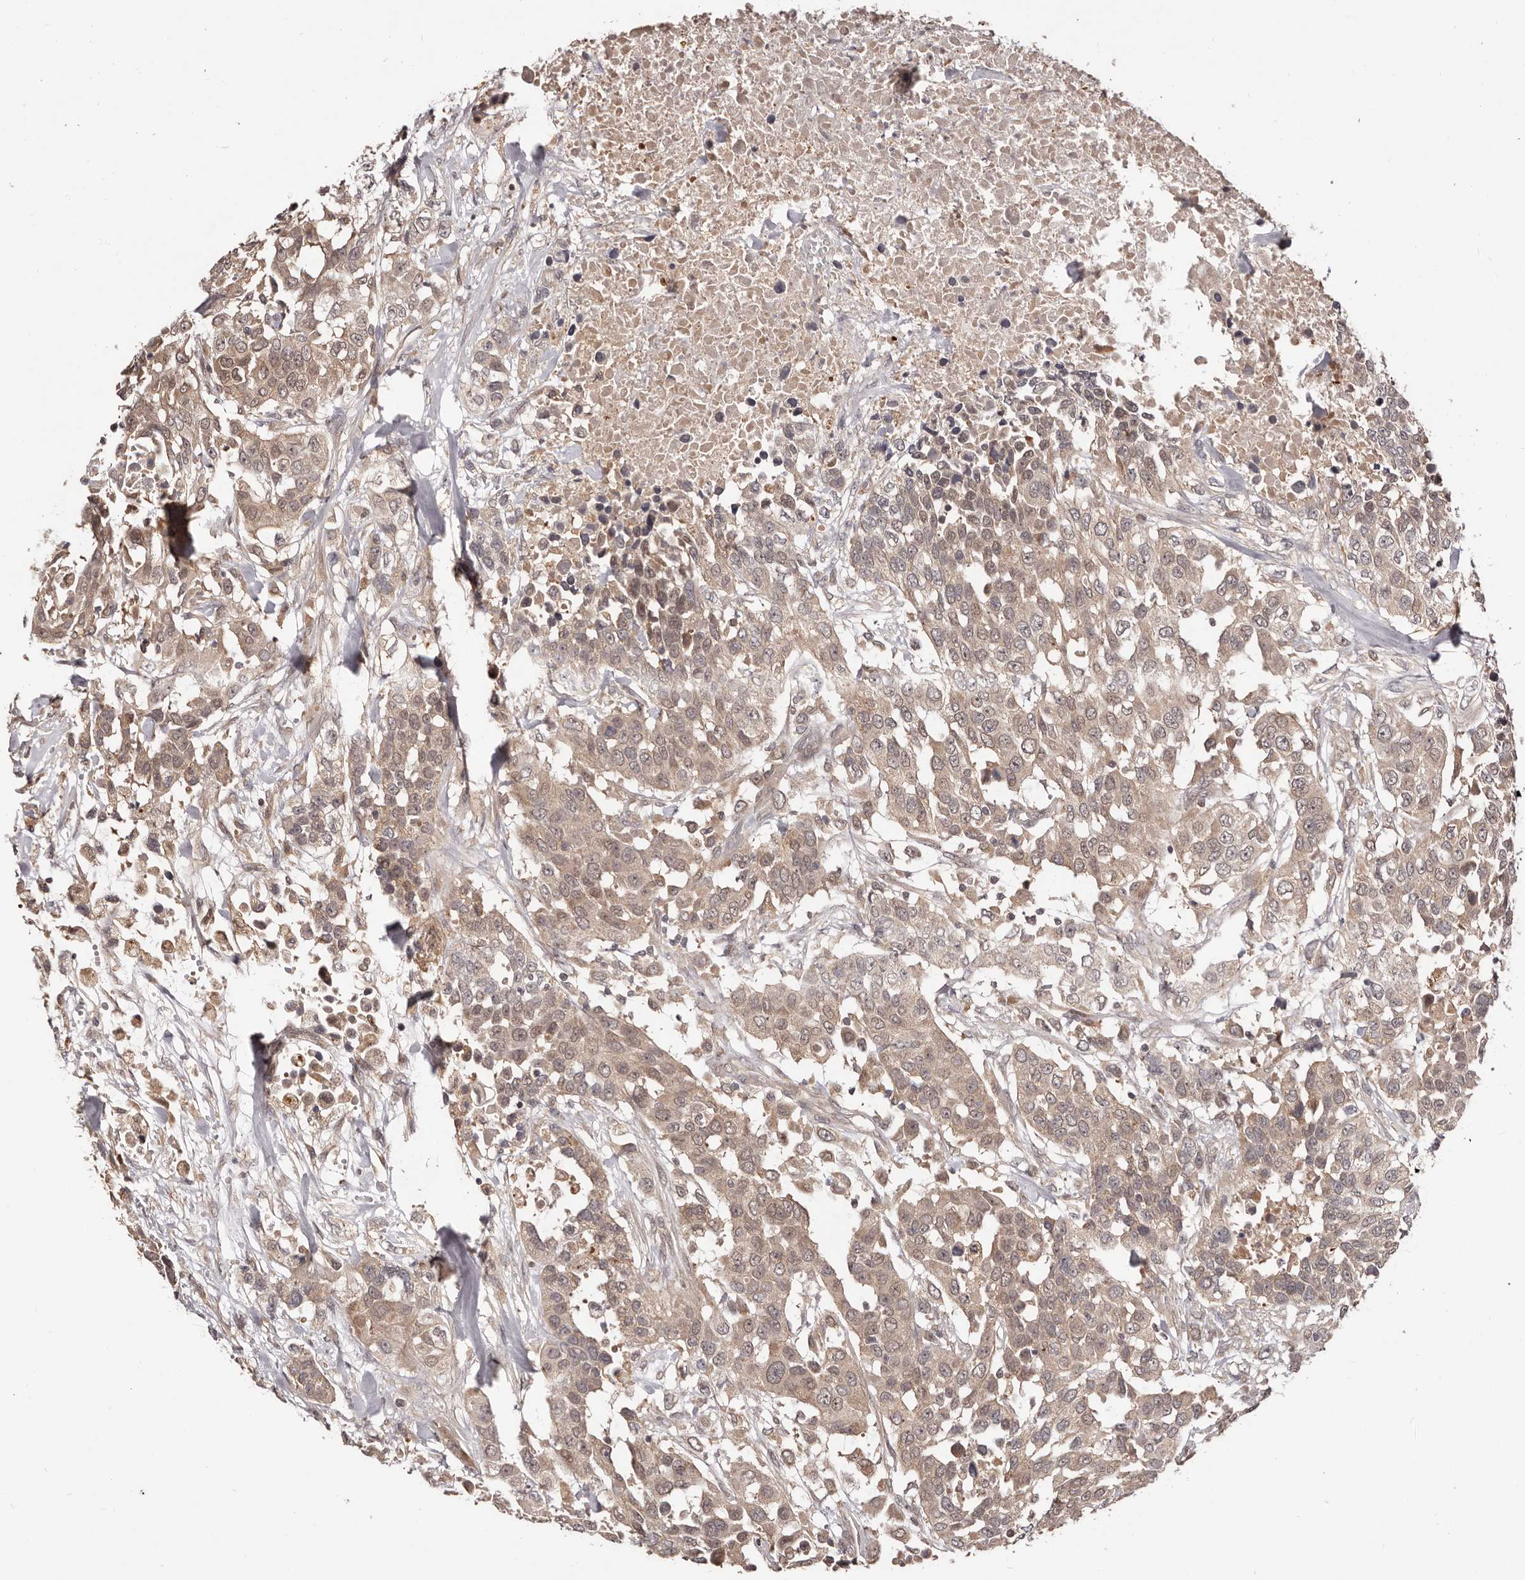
{"staining": {"intensity": "weak", "quantity": ">75%", "location": "cytoplasmic/membranous,nuclear"}, "tissue": "urothelial cancer", "cell_type": "Tumor cells", "image_type": "cancer", "snomed": [{"axis": "morphology", "description": "Urothelial carcinoma, High grade"}, {"axis": "topography", "description": "Urinary bladder"}], "caption": "Weak cytoplasmic/membranous and nuclear staining is identified in approximately >75% of tumor cells in high-grade urothelial carcinoma. (Brightfield microscopy of DAB IHC at high magnification).", "gene": "MDP1", "patient": {"sex": "female", "age": 80}}